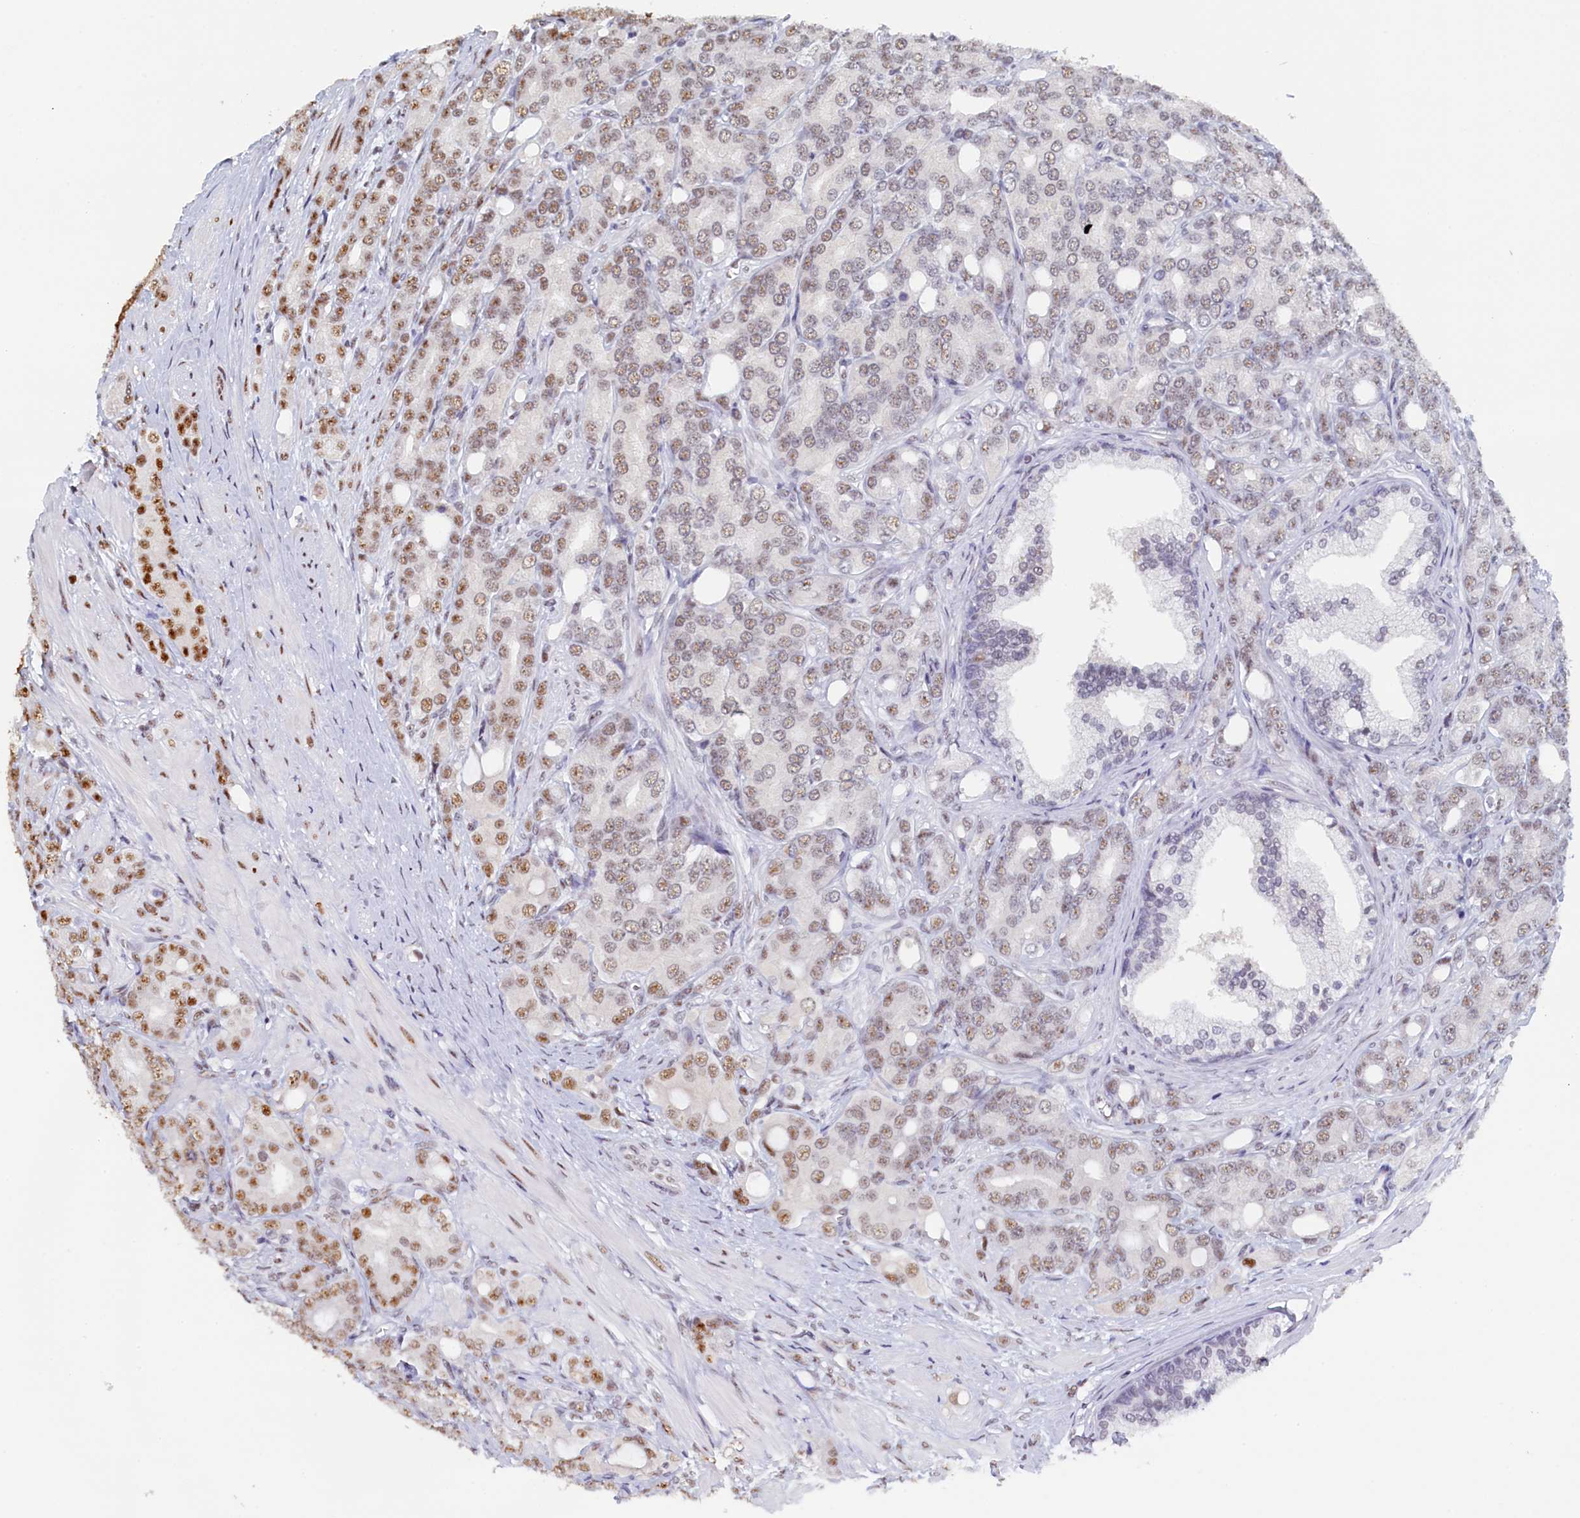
{"staining": {"intensity": "moderate", "quantity": "25%-75%", "location": "nuclear"}, "tissue": "prostate cancer", "cell_type": "Tumor cells", "image_type": "cancer", "snomed": [{"axis": "morphology", "description": "Adenocarcinoma, High grade"}, {"axis": "topography", "description": "Prostate"}], "caption": "High-grade adenocarcinoma (prostate) was stained to show a protein in brown. There is medium levels of moderate nuclear expression in about 25%-75% of tumor cells. (Brightfield microscopy of DAB IHC at high magnification).", "gene": "MOSPD3", "patient": {"sex": "male", "age": 62}}